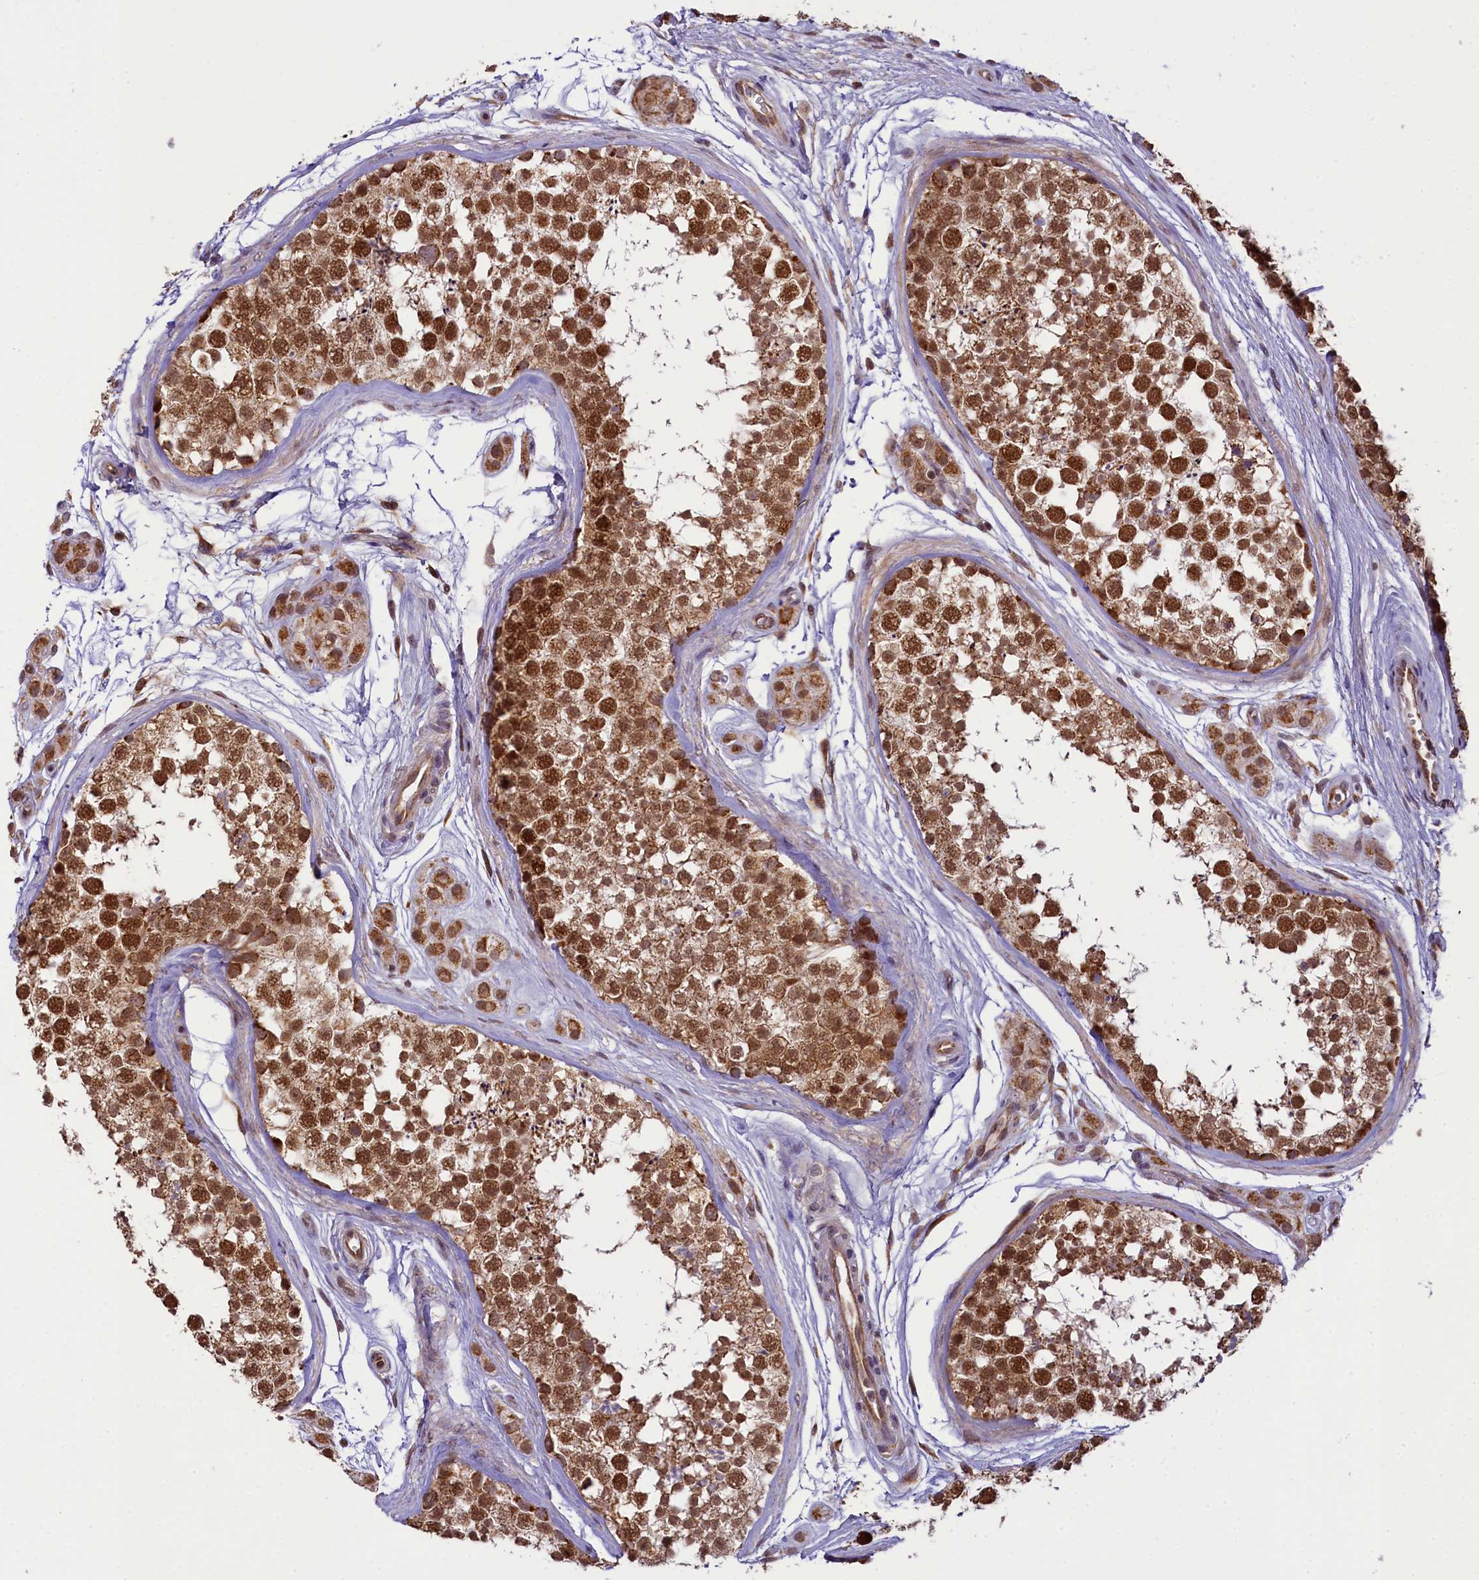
{"staining": {"intensity": "strong", "quantity": ">75%", "location": "nuclear"}, "tissue": "testis", "cell_type": "Cells in seminiferous ducts", "image_type": "normal", "snomed": [{"axis": "morphology", "description": "Normal tissue, NOS"}, {"axis": "topography", "description": "Testis"}], "caption": "Immunohistochemistry histopathology image of unremarkable human testis stained for a protein (brown), which displays high levels of strong nuclear positivity in approximately >75% of cells in seminiferous ducts.", "gene": "PAF1", "patient": {"sex": "male", "age": 56}}